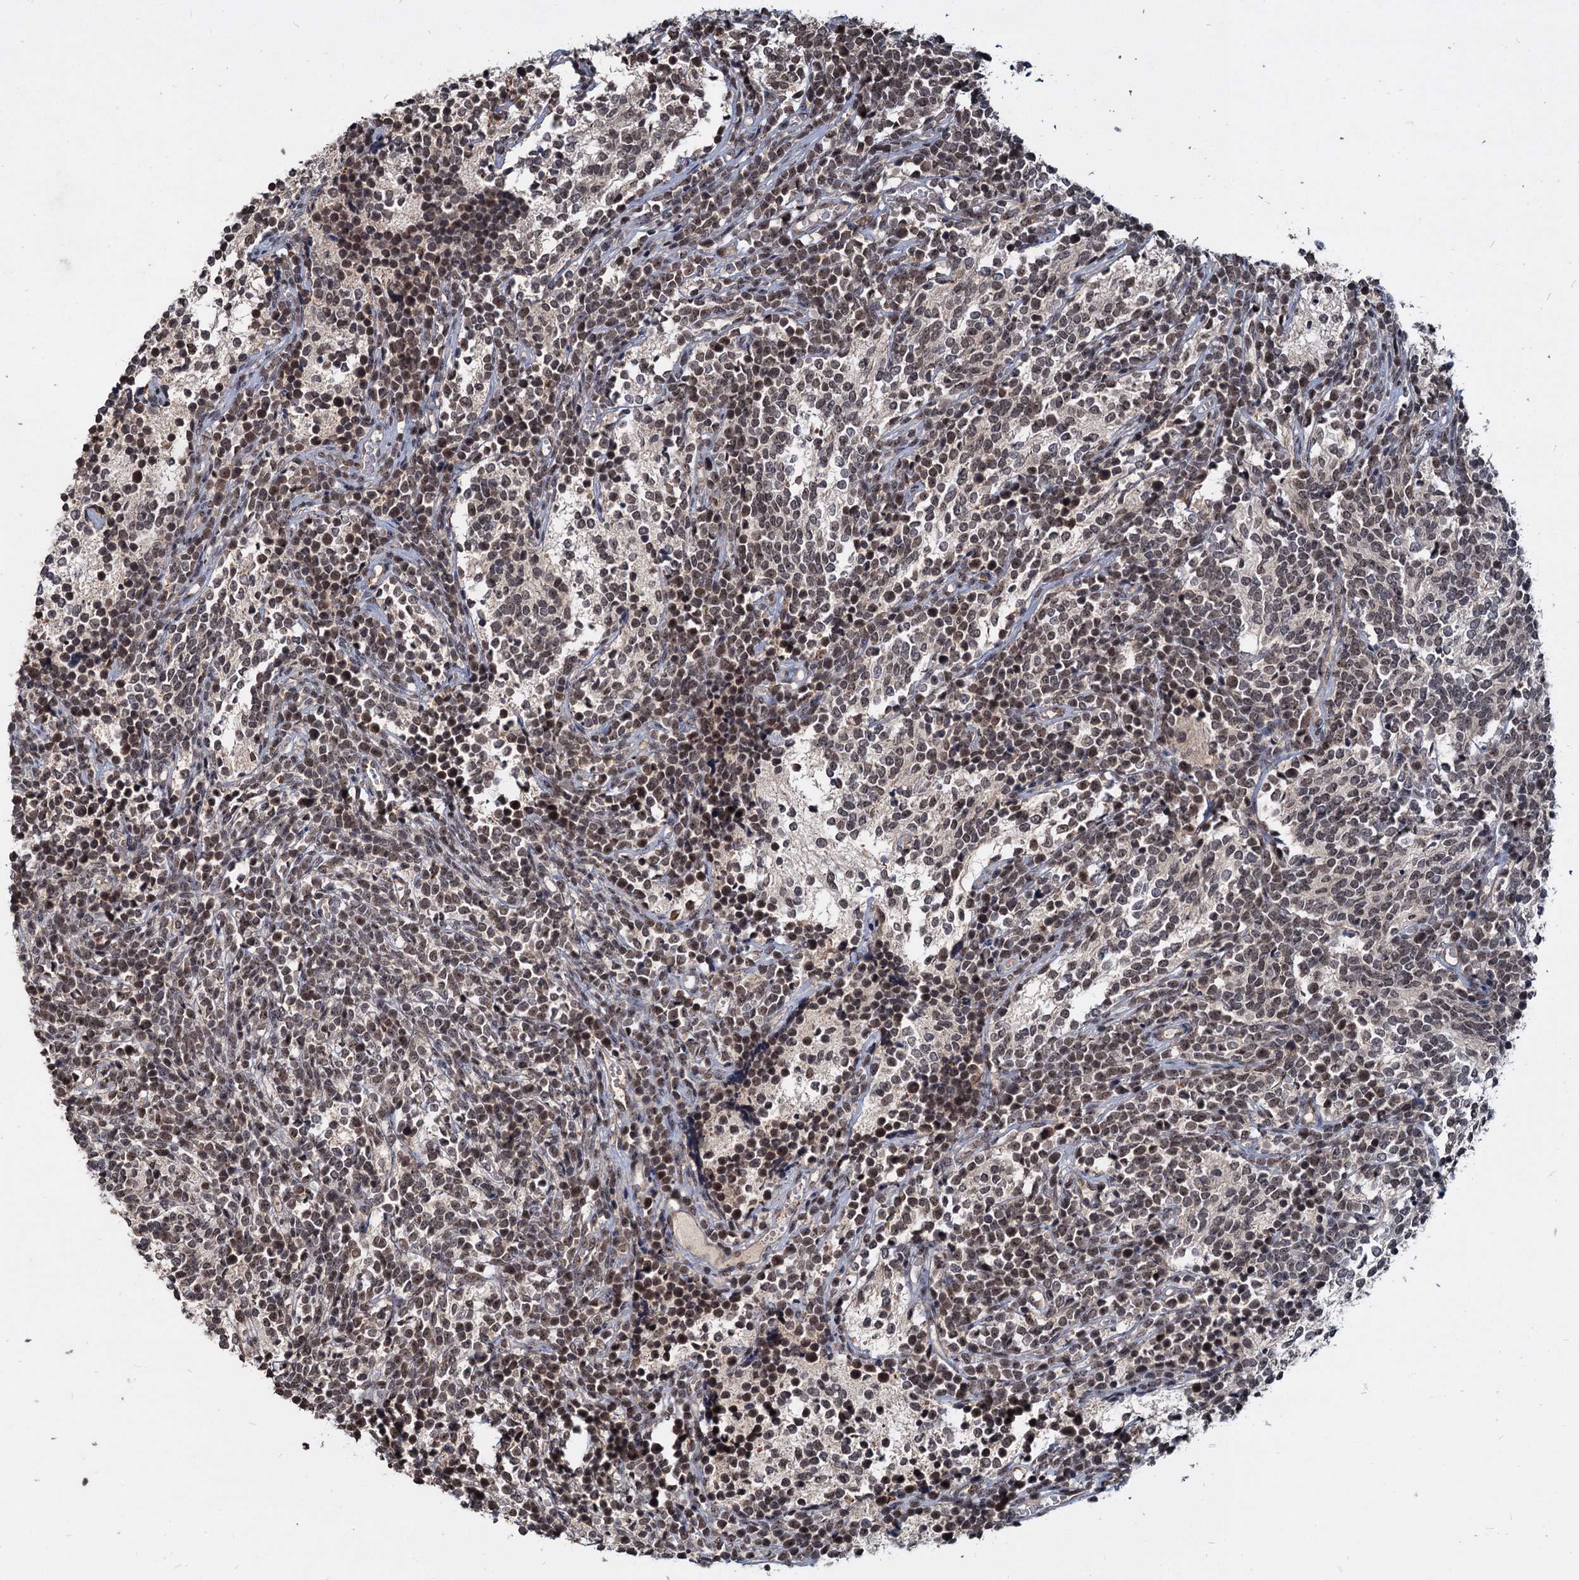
{"staining": {"intensity": "moderate", "quantity": "25%-75%", "location": "nuclear"}, "tissue": "glioma", "cell_type": "Tumor cells", "image_type": "cancer", "snomed": [{"axis": "morphology", "description": "Glioma, malignant, Low grade"}, {"axis": "topography", "description": "Brain"}], "caption": "Immunohistochemical staining of malignant glioma (low-grade) reveals medium levels of moderate nuclear protein expression in about 25%-75% of tumor cells.", "gene": "FAM216B", "patient": {"sex": "female", "age": 1}}